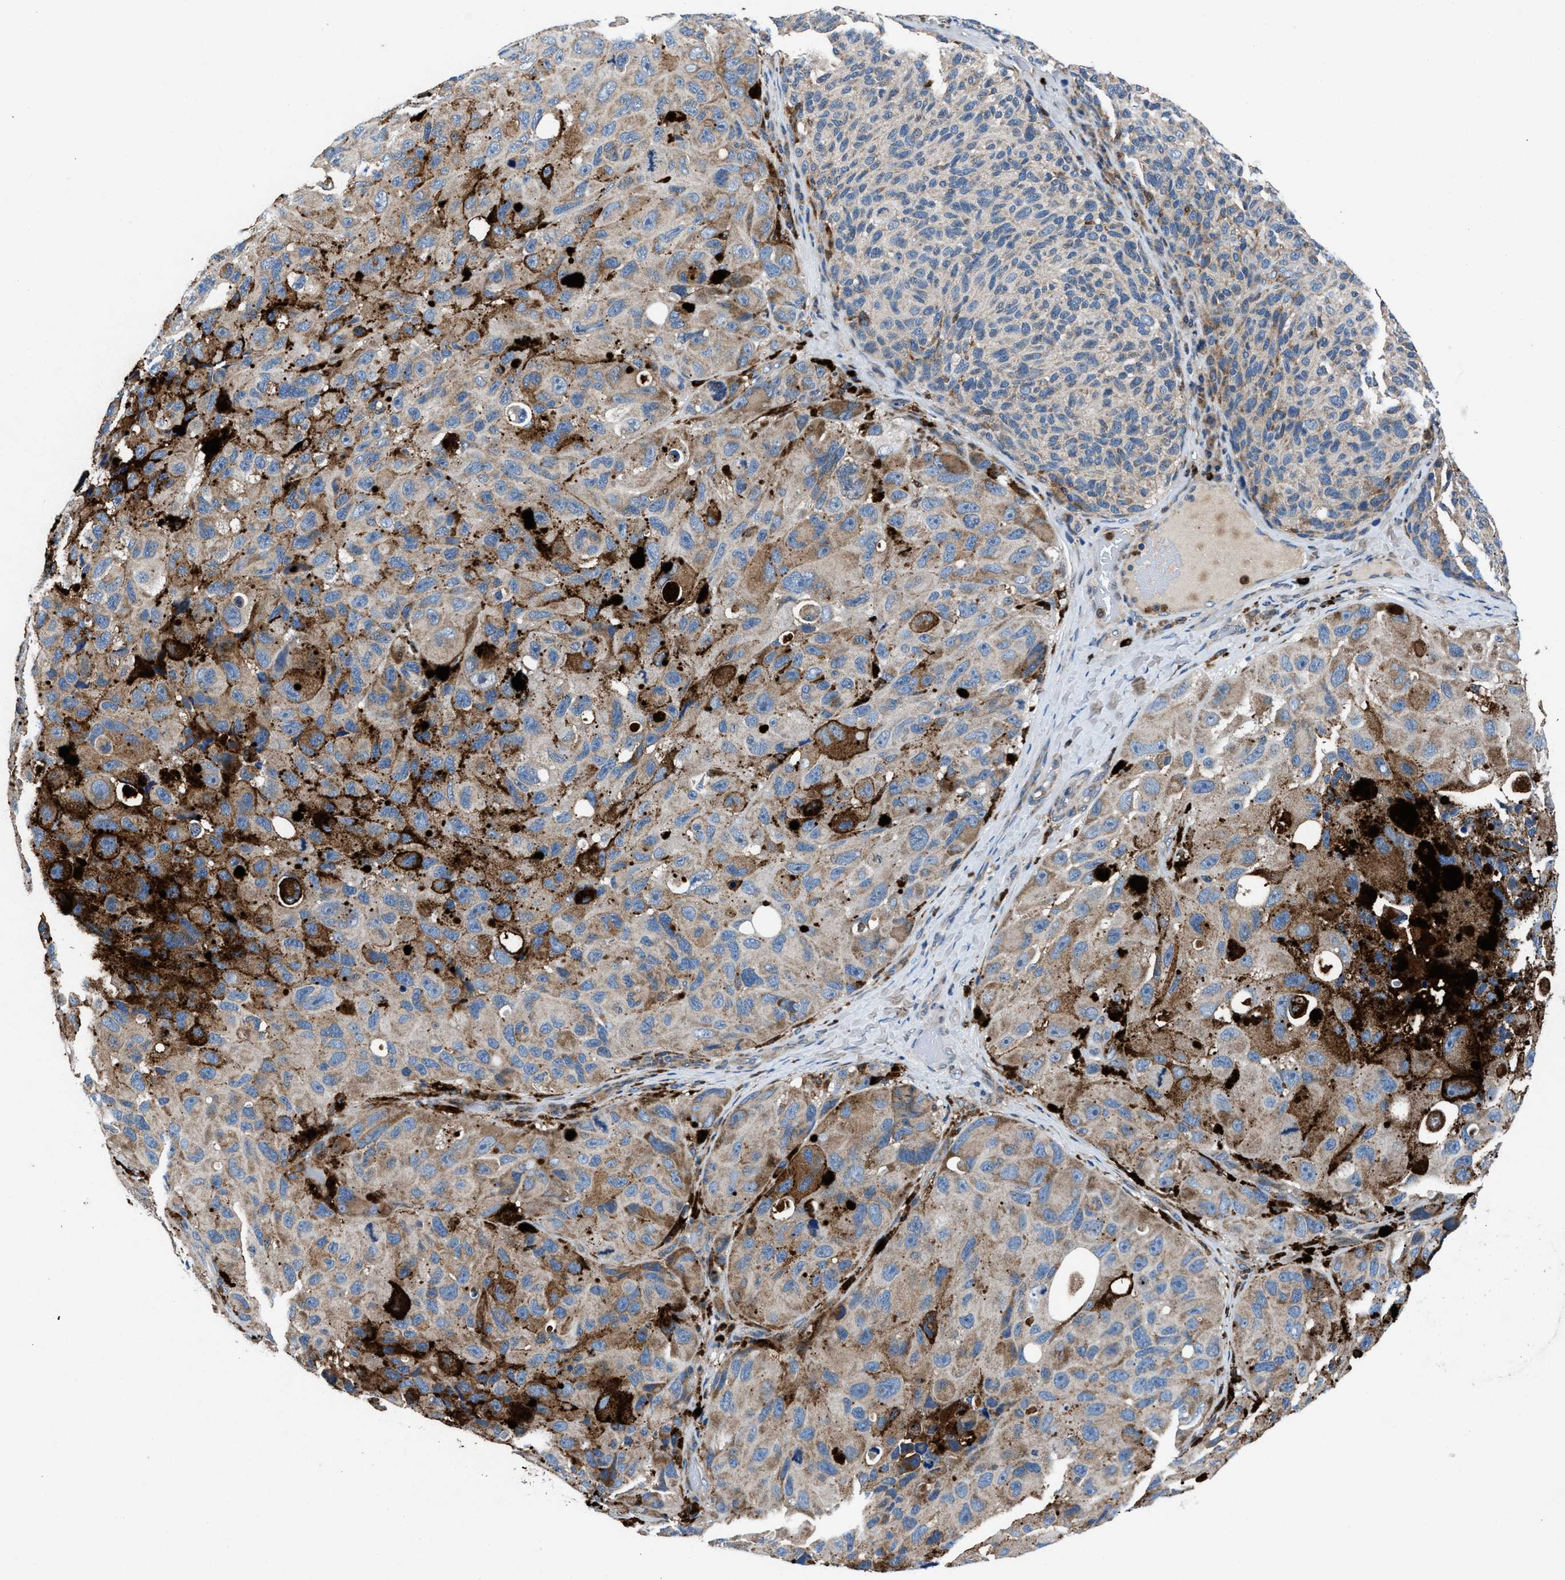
{"staining": {"intensity": "strong", "quantity": "<25%", "location": "cytoplasmic/membranous"}, "tissue": "melanoma", "cell_type": "Tumor cells", "image_type": "cancer", "snomed": [{"axis": "morphology", "description": "Malignant melanoma, NOS"}, {"axis": "topography", "description": "Skin"}], "caption": "This is an image of immunohistochemistry staining of malignant melanoma, which shows strong positivity in the cytoplasmic/membranous of tumor cells.", "gene": "FAM221A", "patient": {"sex": "female", "age": 73}}